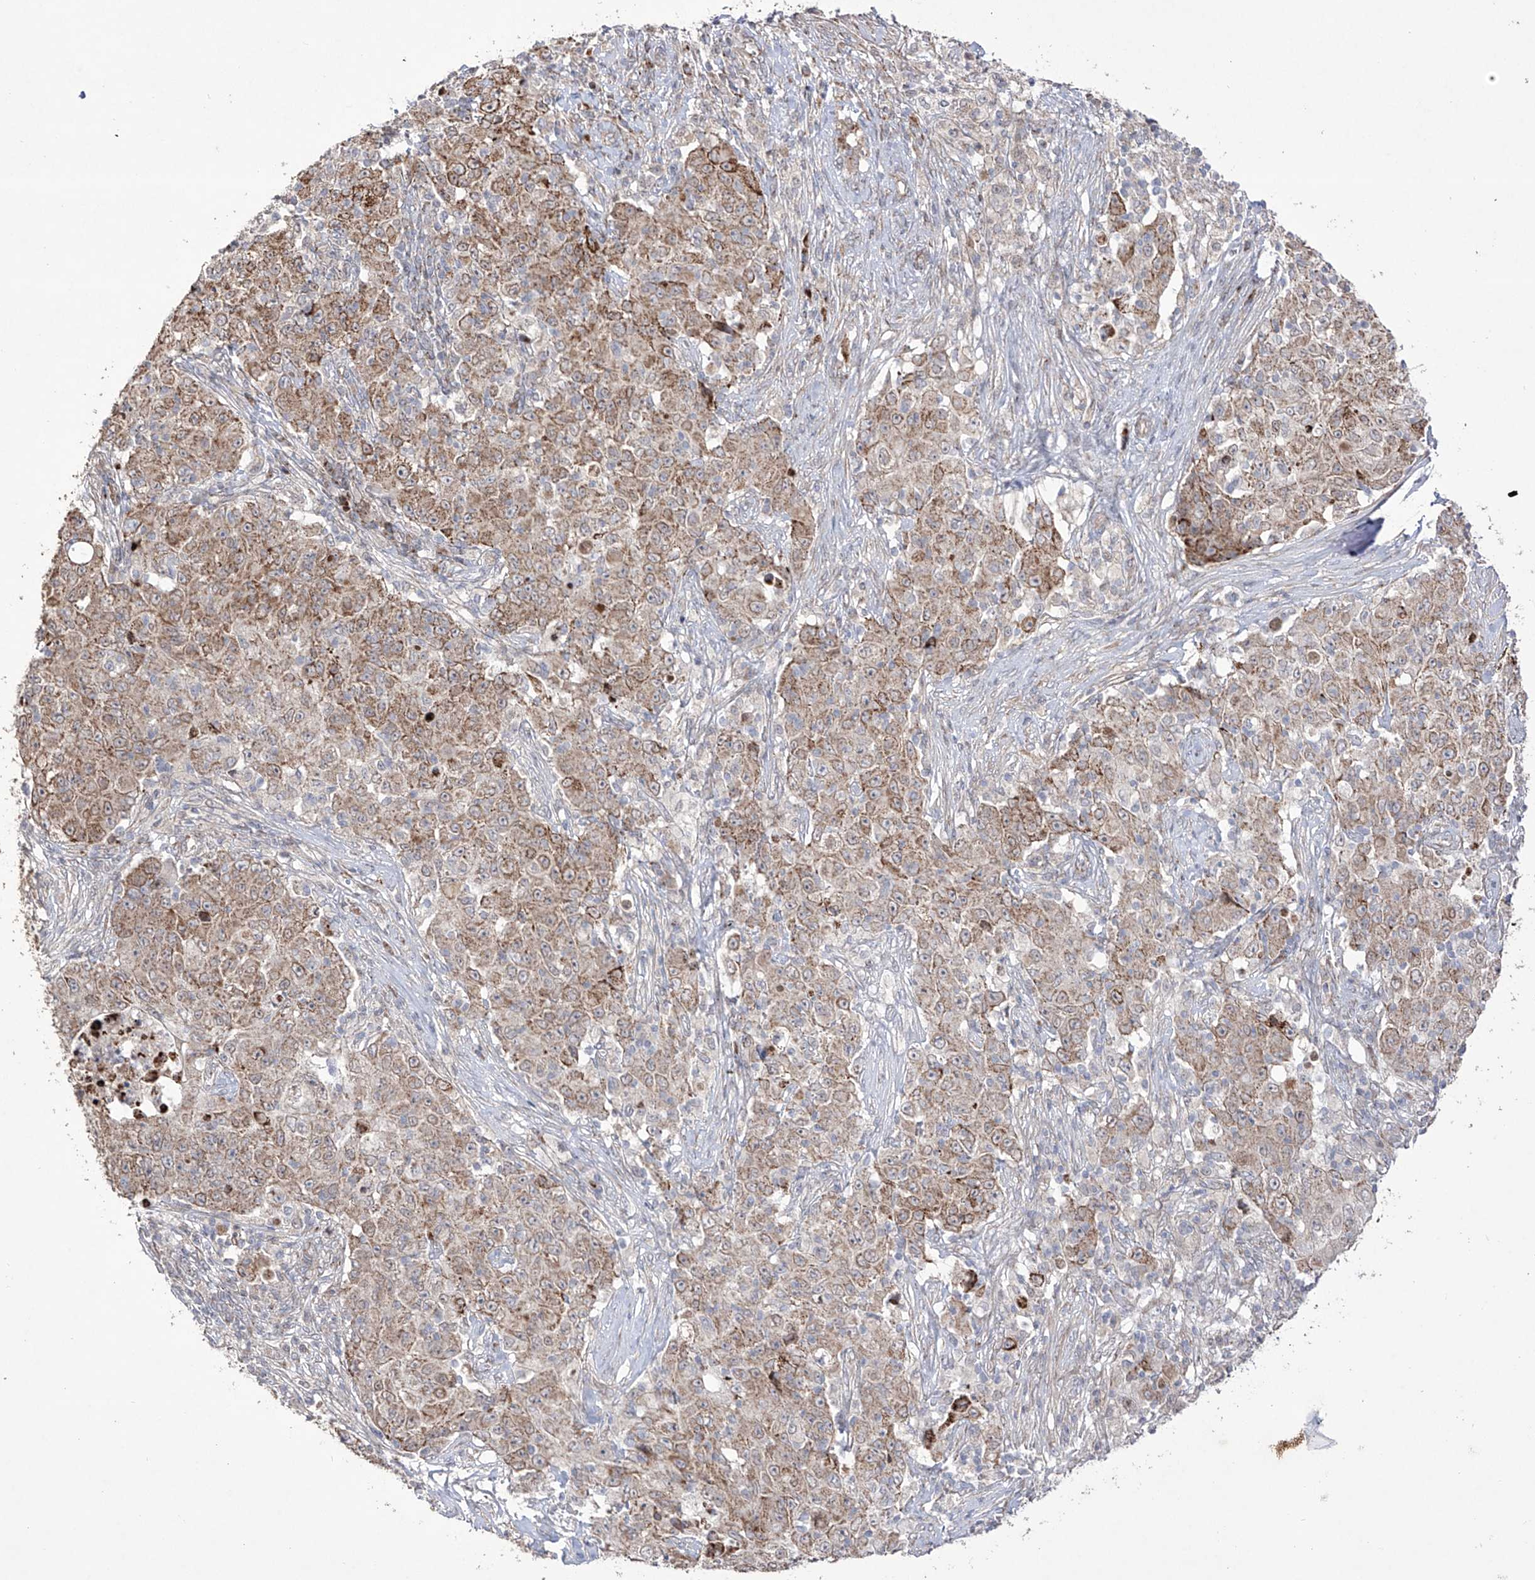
{"staining": {"intensity": "moderate", "quantity": ">75%", "location": "cytoplasmic/membranous"}, "tissue": "ovarian cancer", "cell_type": "Tumor cells", "image_type": "cancer", "snomed": [{"axis": "morphology", "description": "Carcinoma, endometroid"}, {"axis": "topography", "description": "Ovary"}], "caption": "Protein staining of ovarian cancer (endometroid carcinoma) tissue reveals moderate cytoplasmic/membranous positivity in approximately >75% of tumor cells.", "gene": "YKT6", "patient": {"sex": "female", "age": 42}}